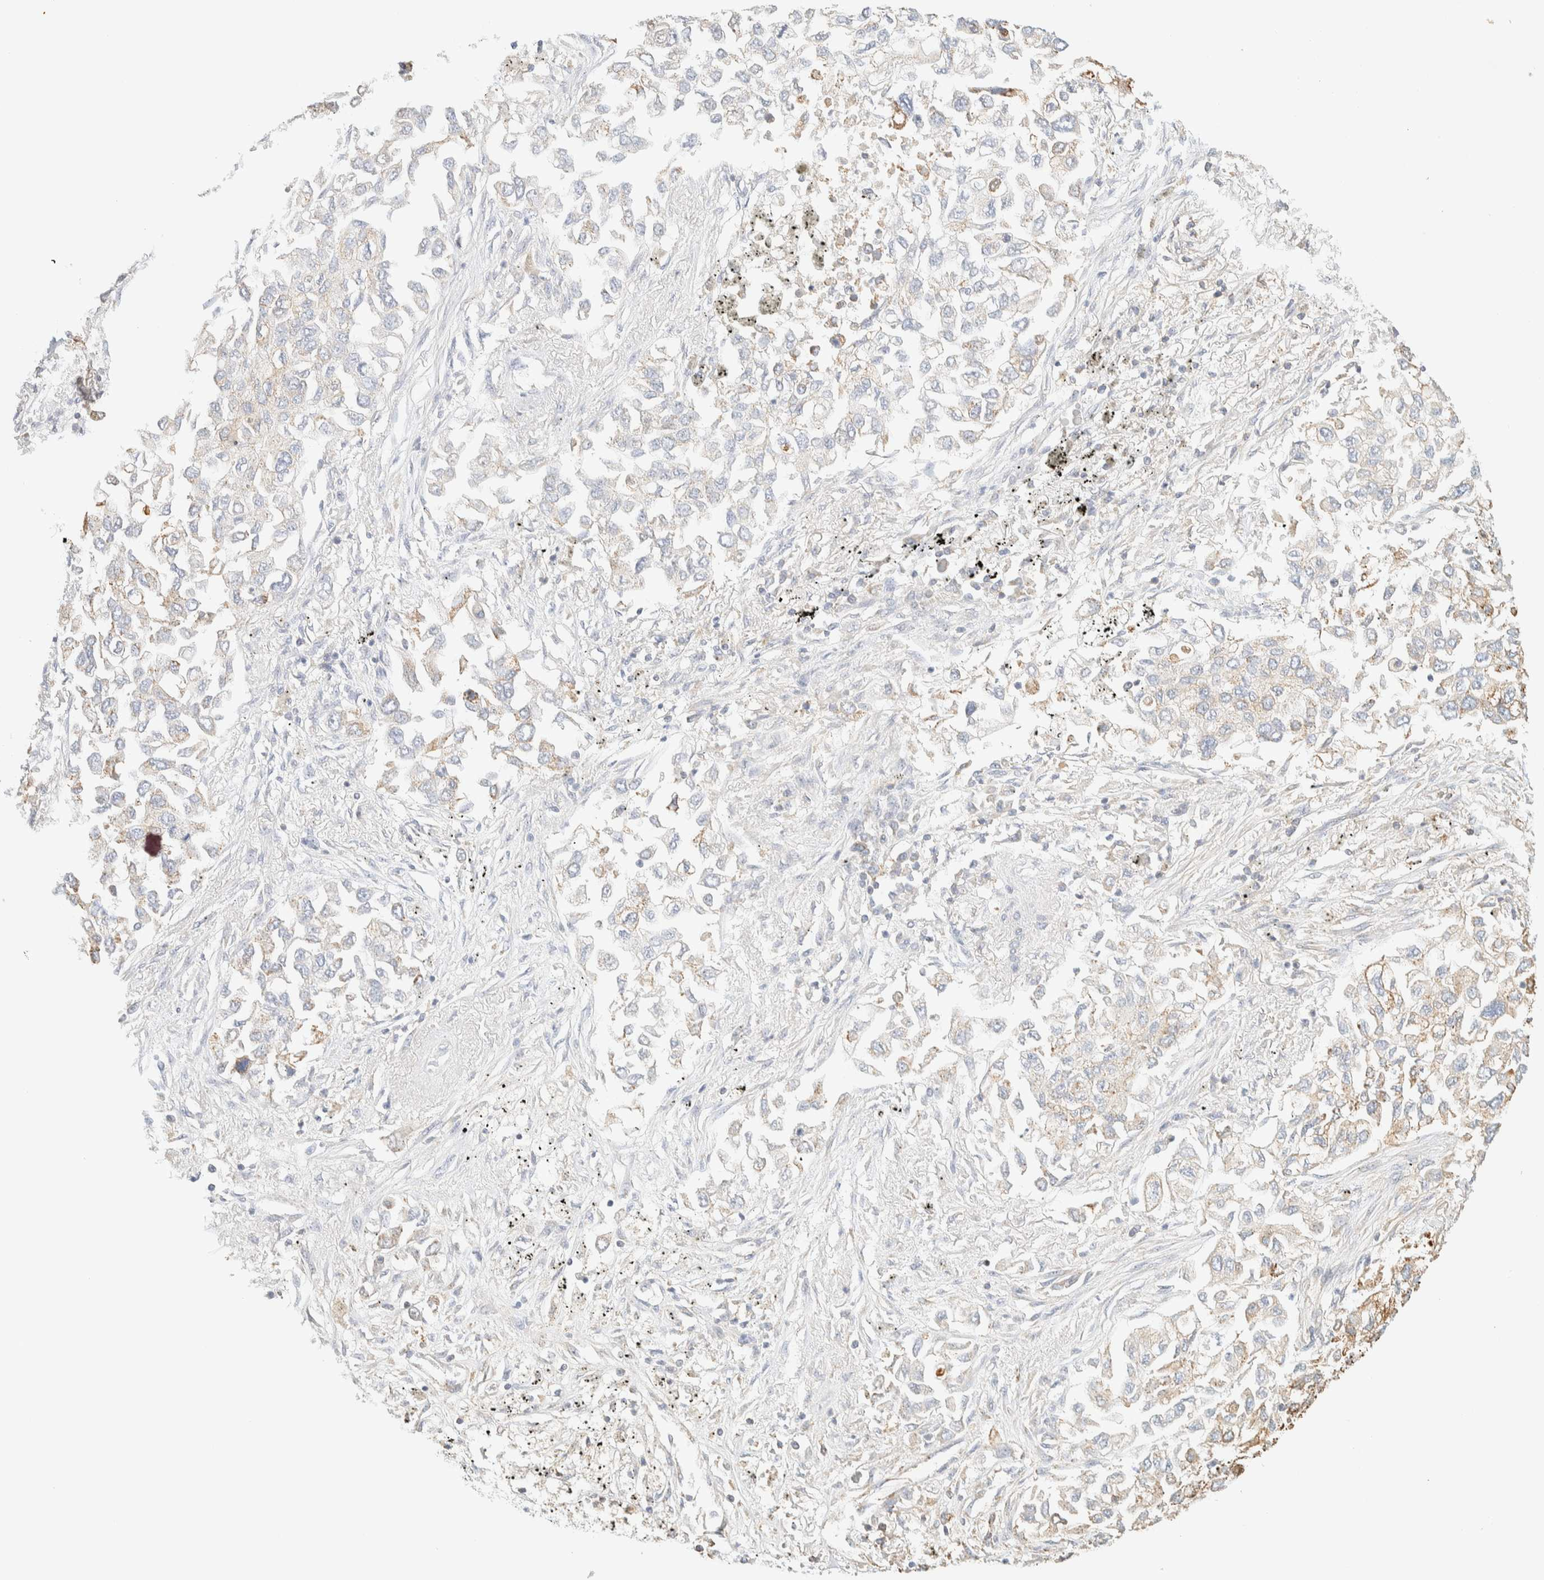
{"staining": {"intensity": "weak", "quantity": "25%-75%", "location": "cytoplasmic/membranous"}, "tissue": "lung cancer", "cell_type": "Tumor cells", "image_type": "cancer", "snomed": [{"axis": "morphology", "description": "Inflammation, NOS"}, {"axis": "morphology", "description": "Adenocarcinoma, NOS"}, {"axis": "topography", "description": "Lung"}], "caption": "Protein positivity by immunohistochemistry (IHC) reveals weak cytoplasmic/membranous expression in about 25%-75% of tumor cells in lung cancer.", "gene": "APBB2", "patient": {"sex": "male", "age": 63}}